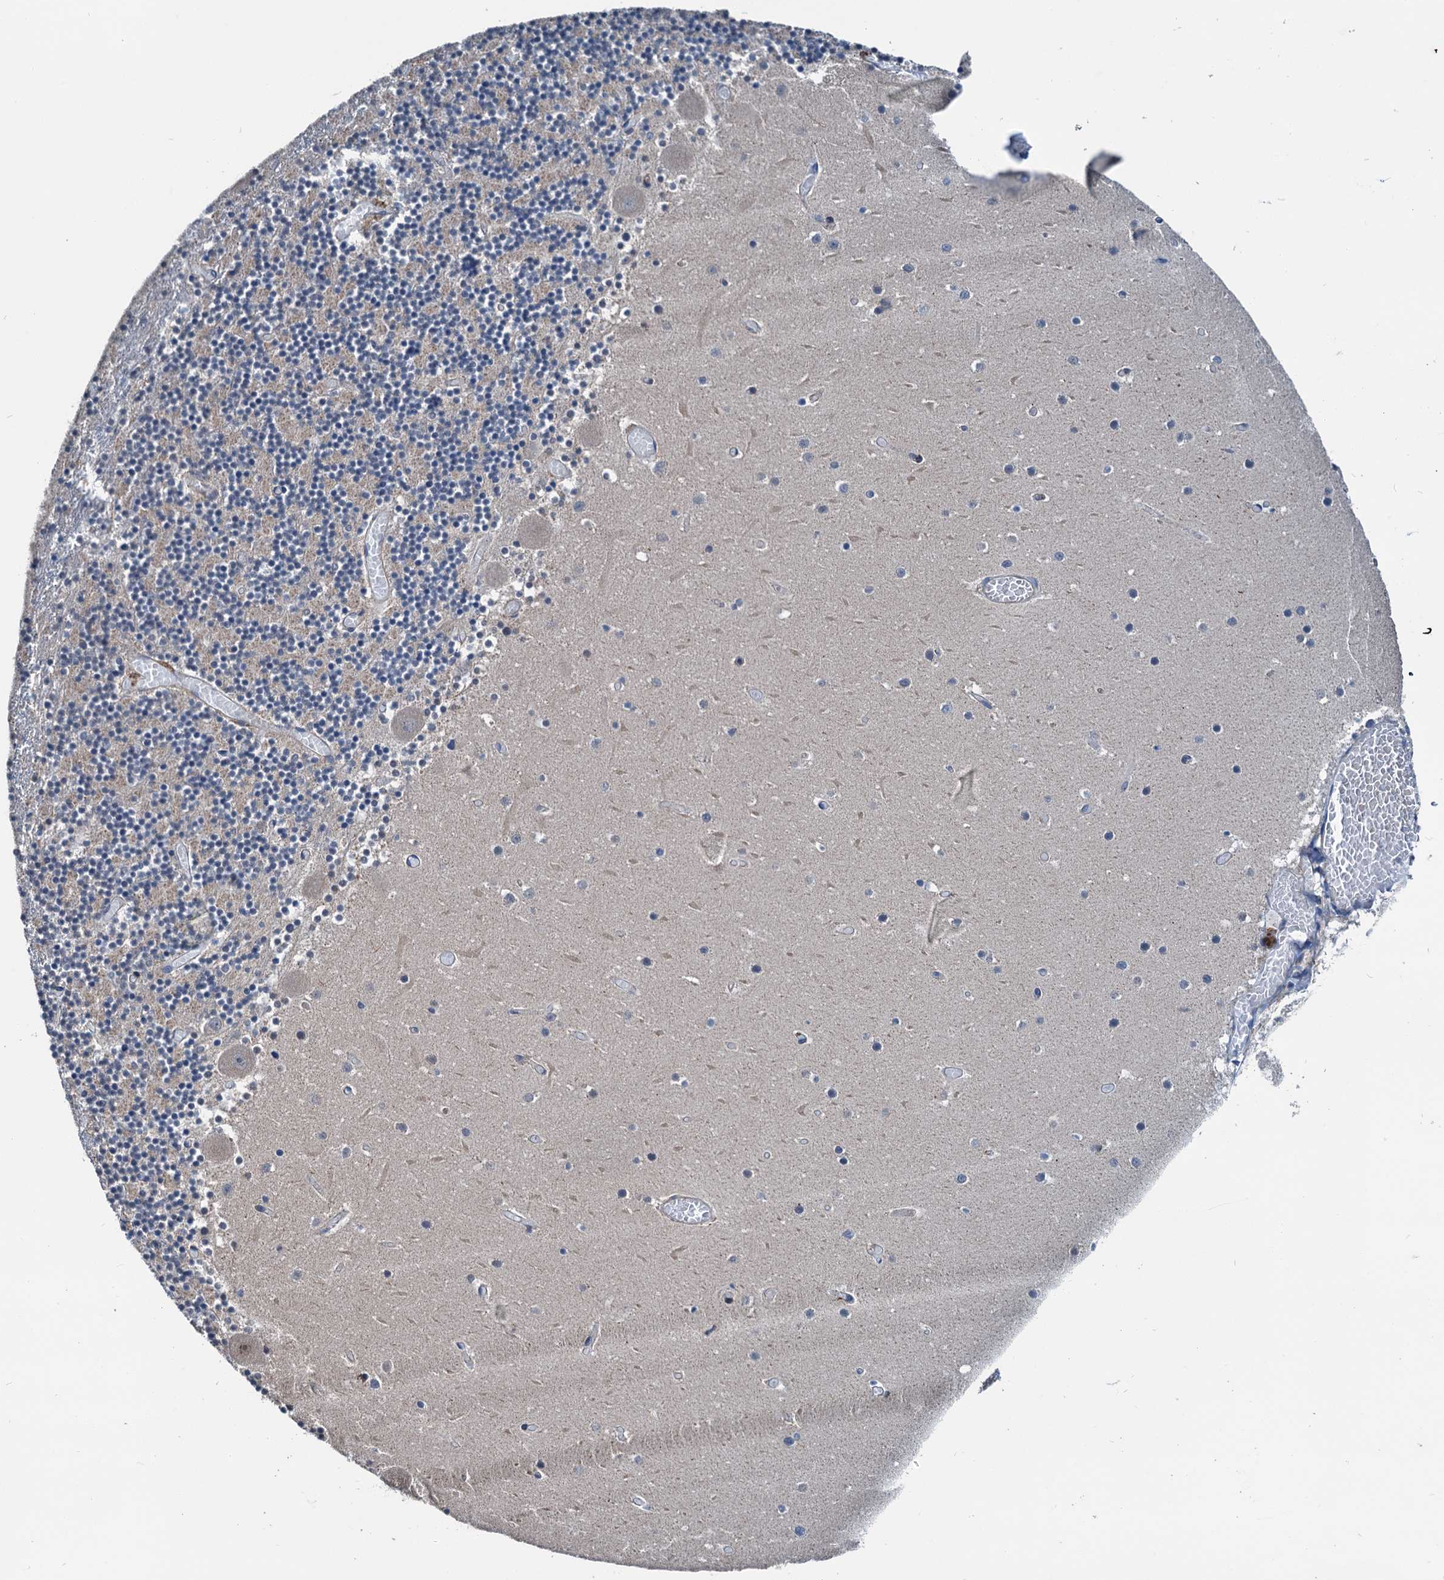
{"staining": {"intensity": "negative", "quantity": "none", "location": "none"}, "tissue": "cerebellum", "cell_type": "Cells in granular layer", "image_type": "normal", "snomed": [{"axis": "morphology", "description": "Normal tissue, NOS"}, {"axis": "topography", "description": "Cerebellum"}], "caption": "Immunohistochemical staining of unremarkable human cerebellum demonstrates no significant staining in cells in granular layer.", "gene": "ELAC1", "patient": {"sex": "female", "age": 28}}